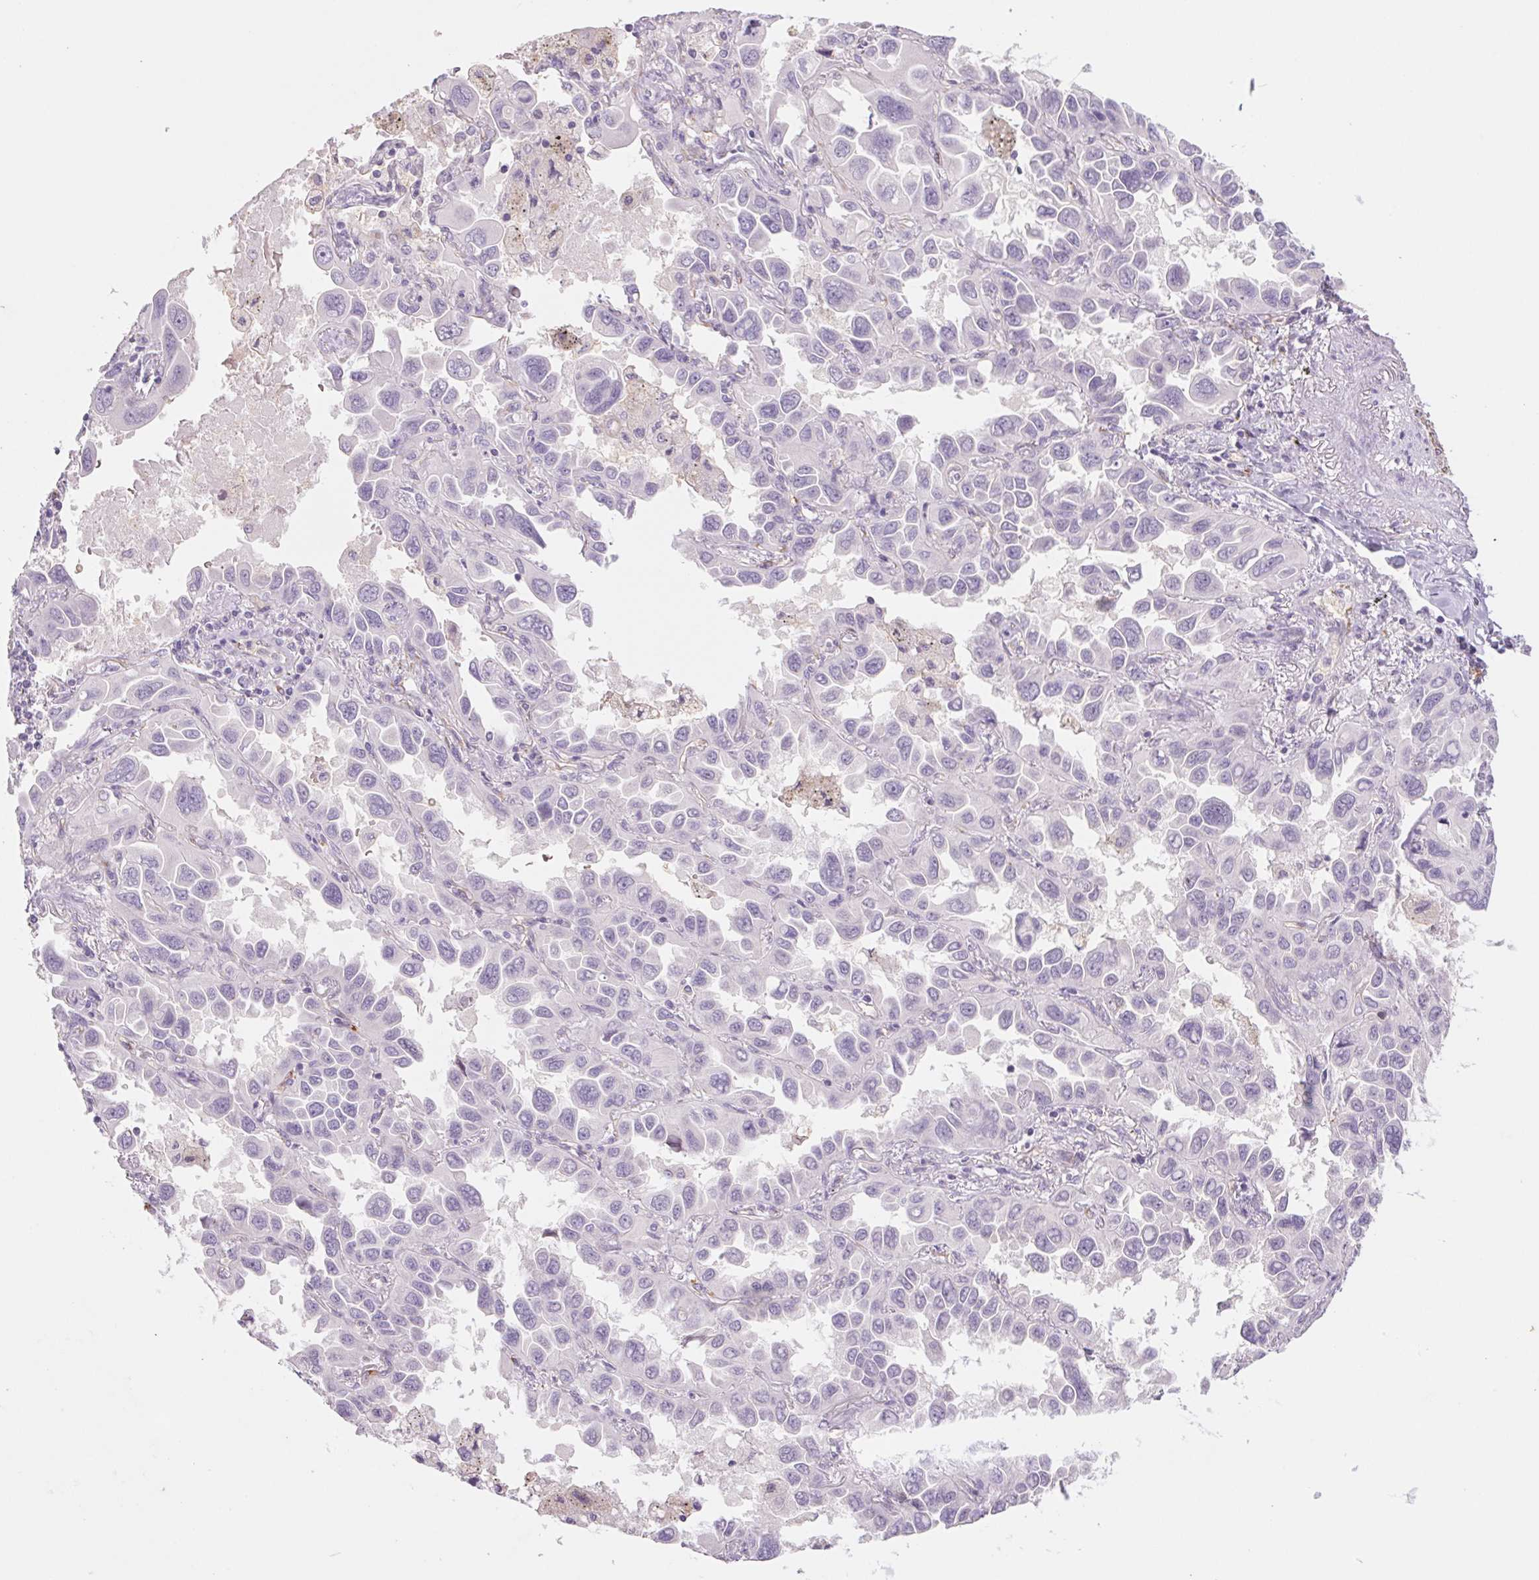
{"staining": {"intensity": "negative", "quantity": "none", "location": "none"}, "tissue": "lung cancer", "cell_type": "Tumor cells", "image_type": "cancer", "snomed": [{"axis": "morphology", "description": "Adenocarcinoma, NOS"}, {"axis": "topography", "description": "Lung"}], "caption": "The micrograph reveals no staining of tumor cells in lung adenocarcinoma. (Stains: DAB (3,3'-diaminobenzidine) IHC with hematoxylin counter stain, Microscopy: brightfield microscopy at high magnification).", "gene": "IGFL3", "patient": {"sex": "male", "age": 64}}